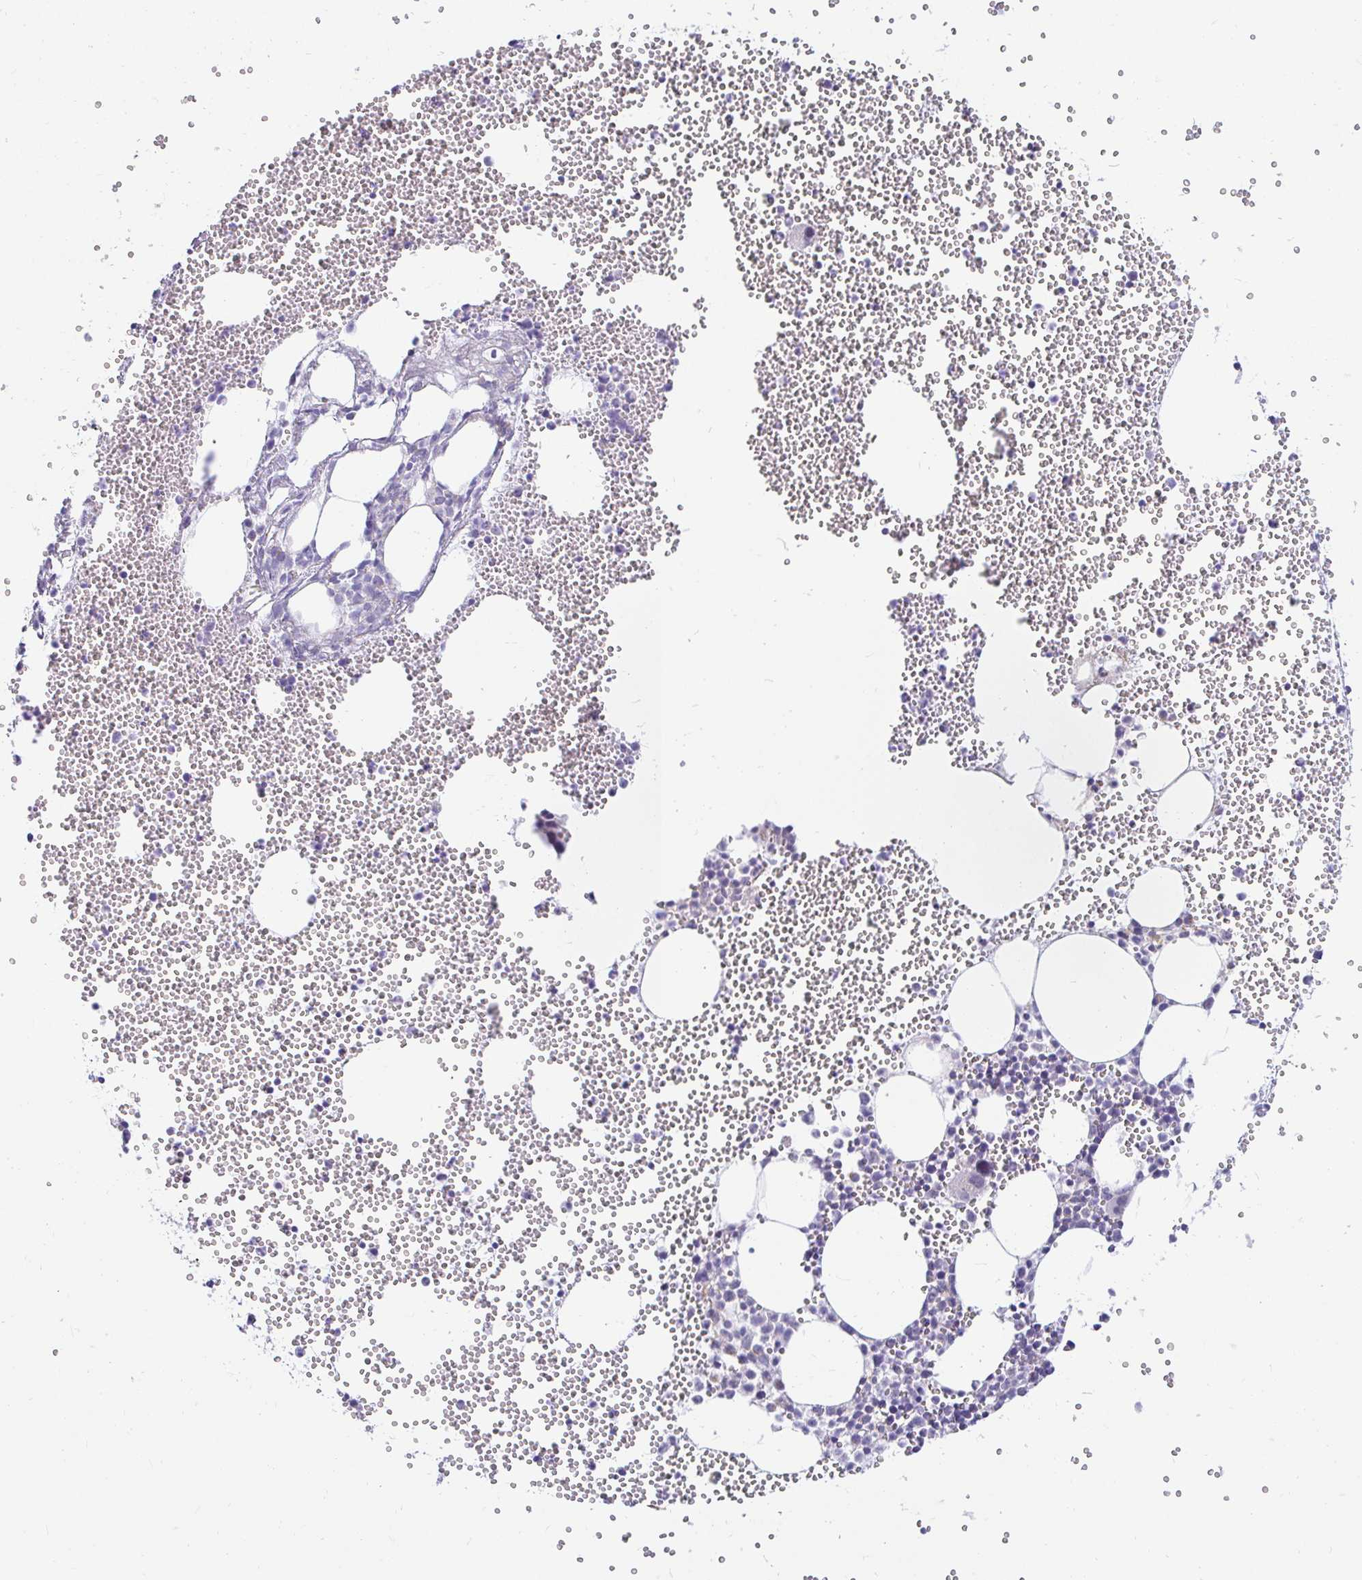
{"staining": {"intensity": "negative", "quantity": "none", "location": "none"}, "tissue": "bone marrow", "cell_type": "Hematopoietic cells", "image_type": "normal", "snomed": [{"axis": "morphology", "description": "Normal tissue, NOS"}, {"axis": "topography", "description": "Bone marrow"}], "caption": "Immunohistochemical staining of benign bone marrow shows no significant expression in hematopoietic cells. (Brightfield microscopy of DAB (3,3'-diaminobenzidine) IHC at high magnification).", "gene": "OR51D1", "patient": {"sex": "female", "age": 80}}